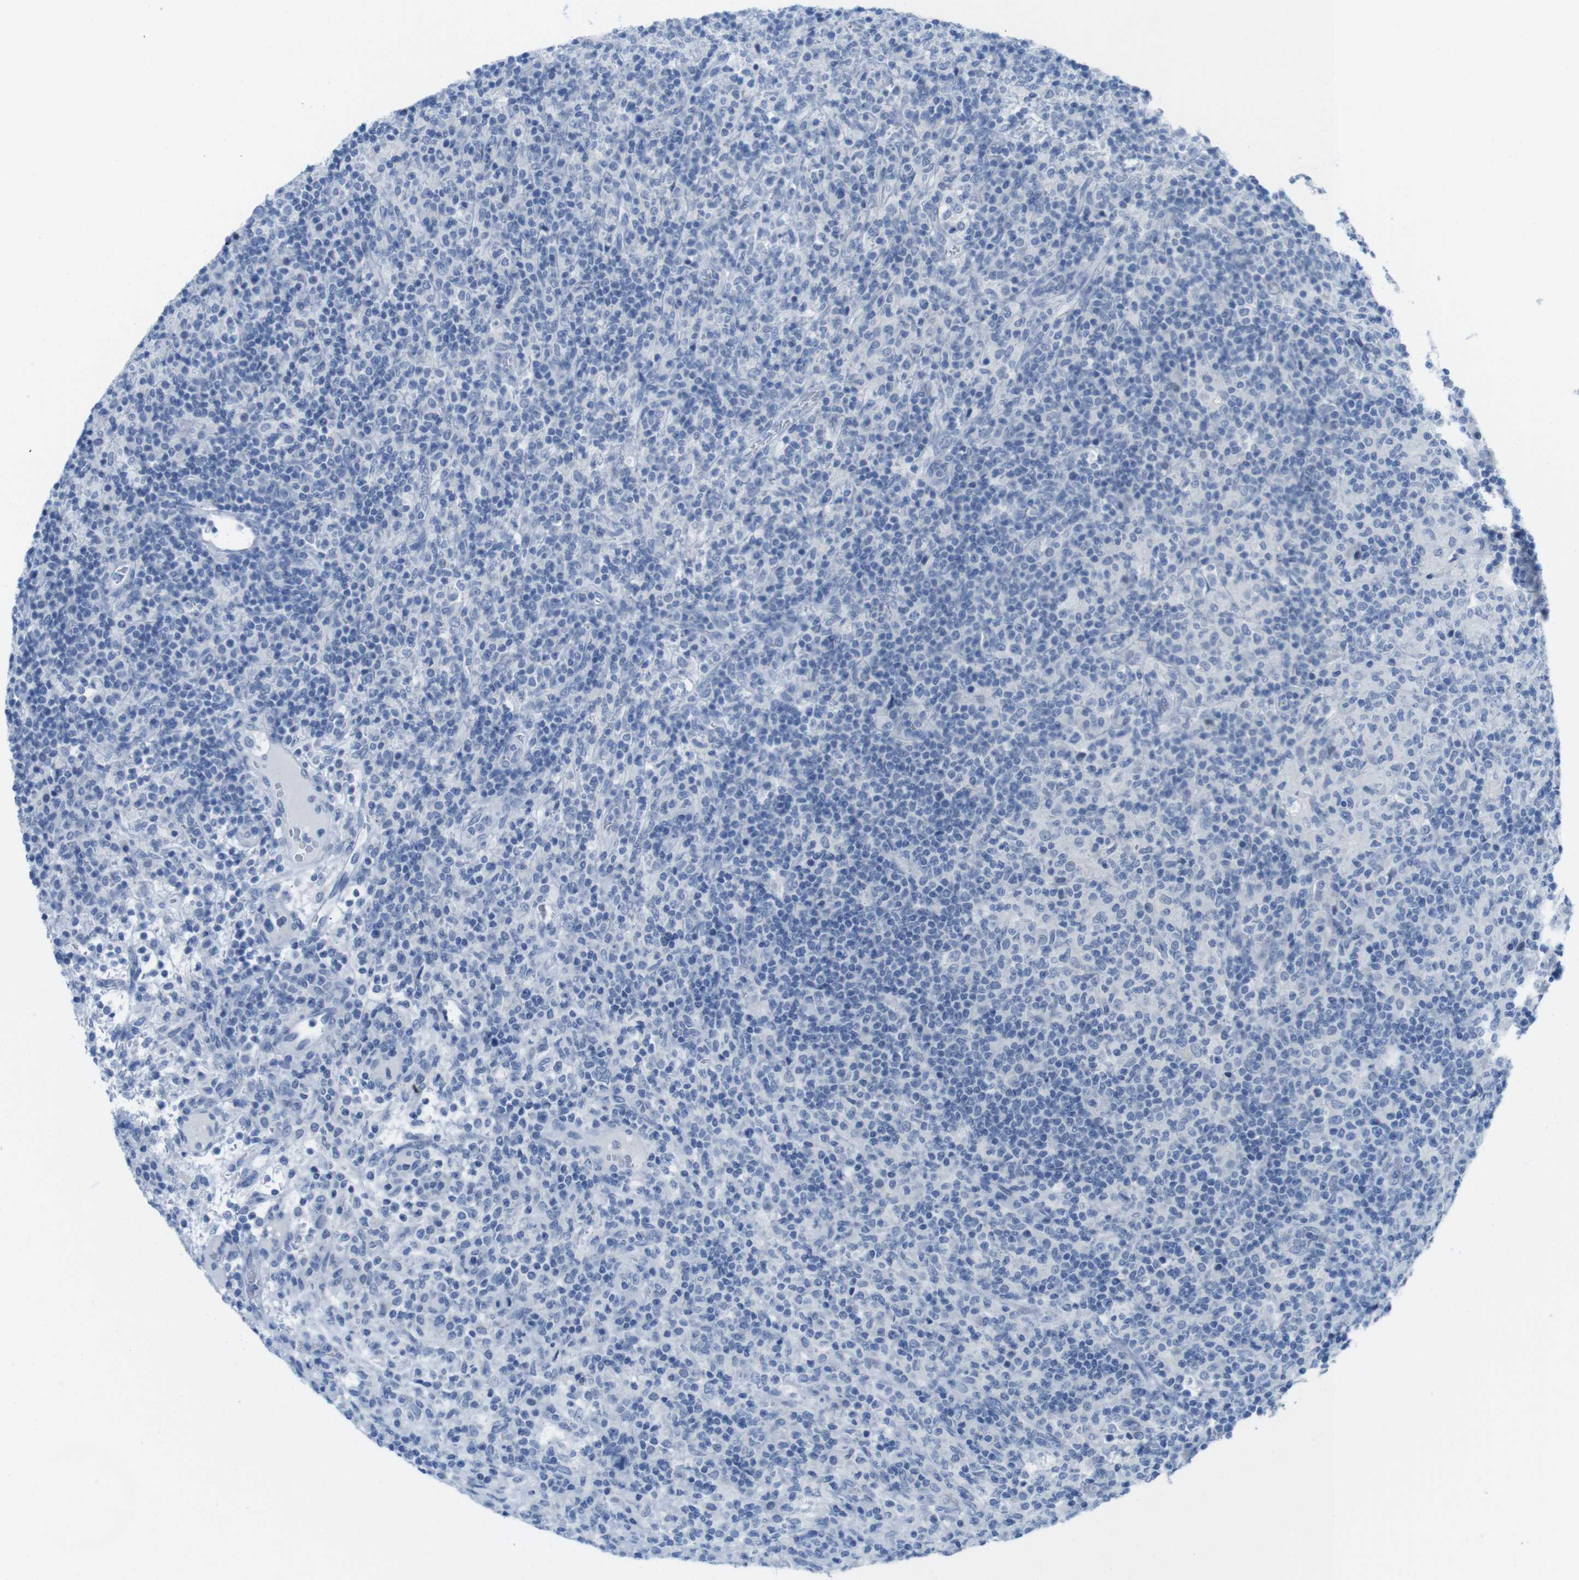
{"staining": {"intensity": "negative", "quantity": "none", "location": "none"}, "tissue": "lymphoma", "cell_type": "Tumor cells", "image_type": "cancer", "snomed": [{"axis": "morphology", "description": "Hodgkin's disease, NOS"}, {"axis": "topography", "description": "Lymph node"}], "caption": "This is an immunohistochemistry micrograph of lymphoma. There is no staining in tumor cells.", "gene": "OPN1SW", "patient": {"sex": "male", "age": 70}}